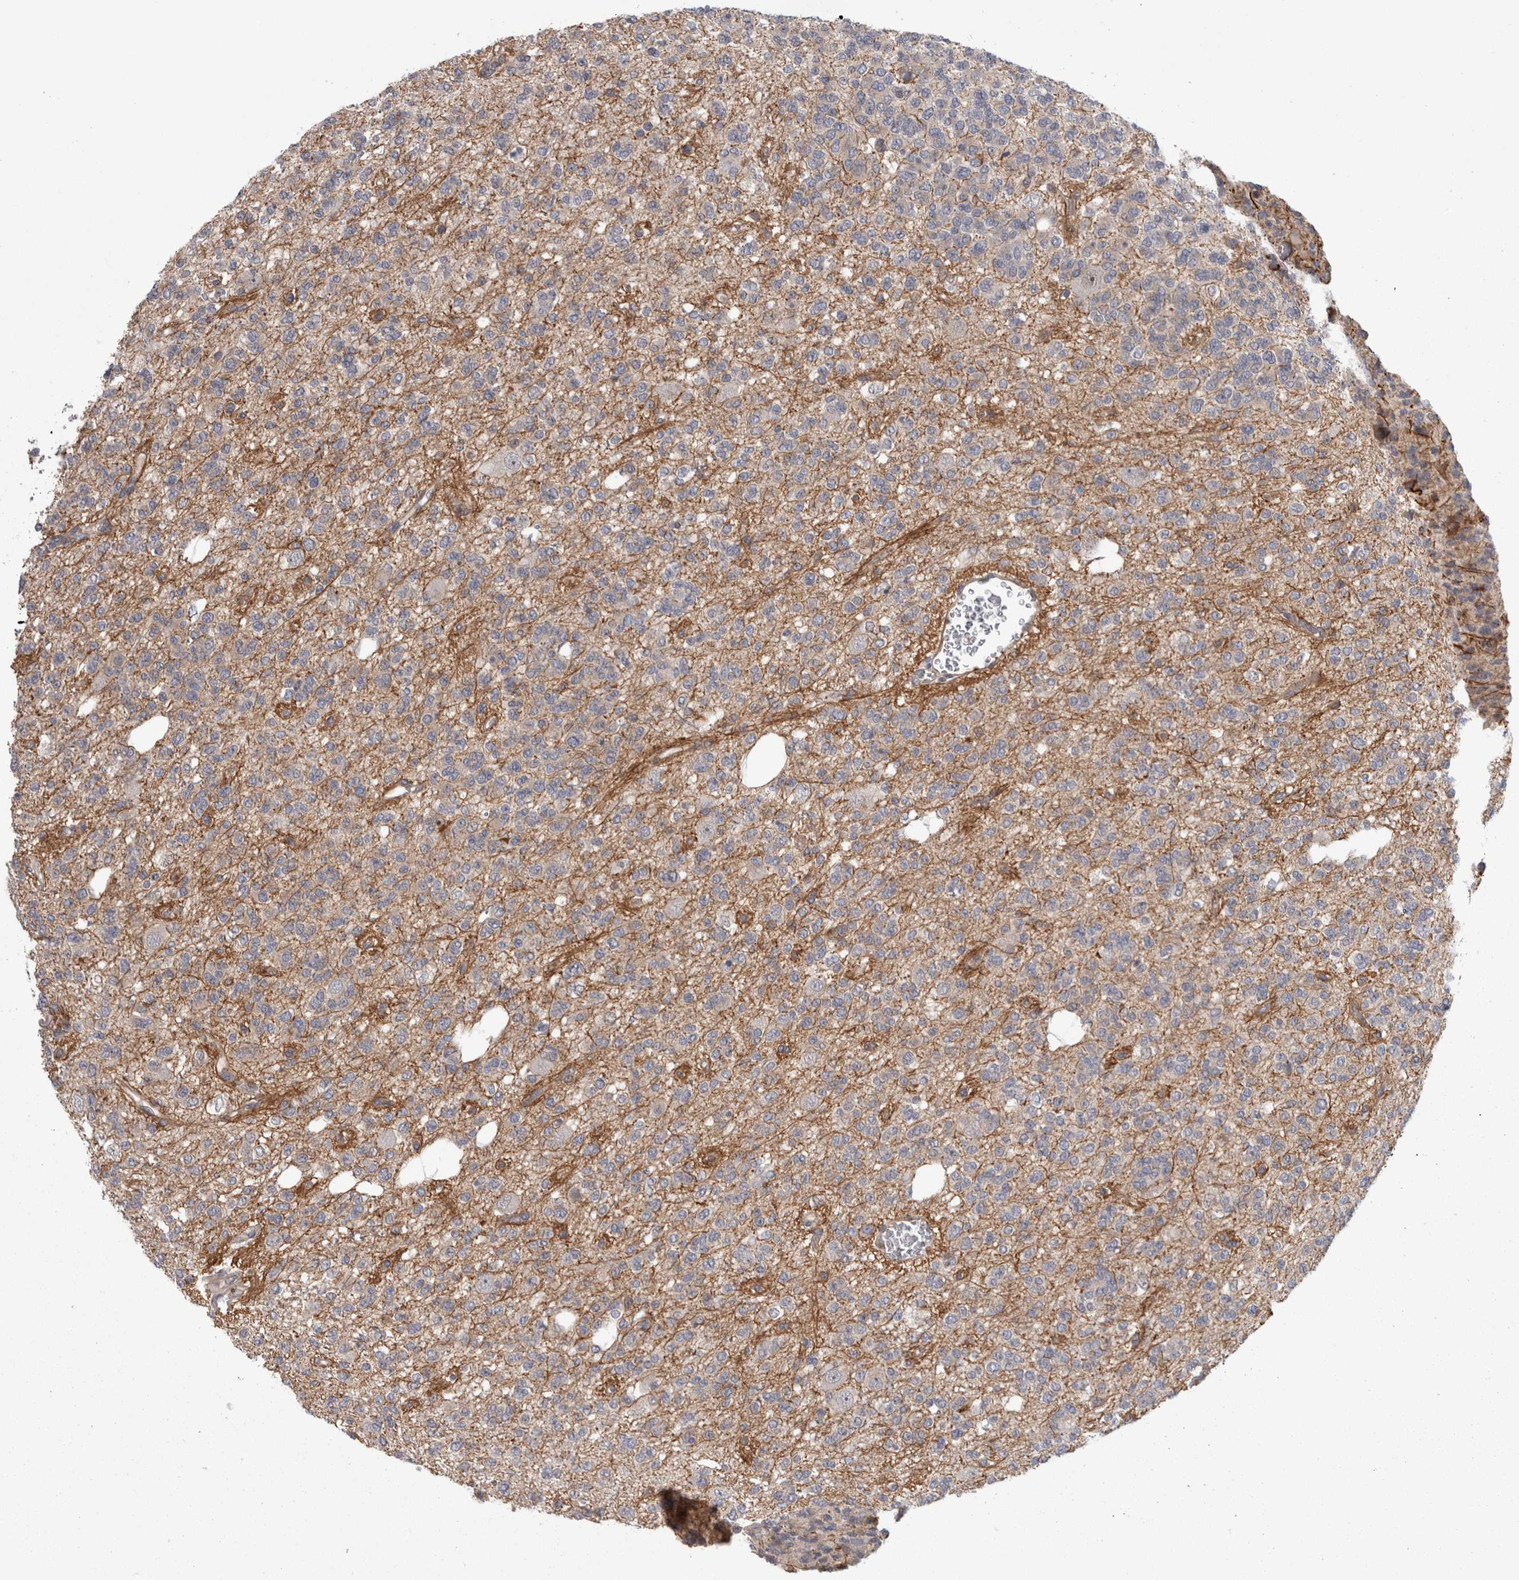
{"staining": {"intensity": "negative", "quantity": "none", "location": "none"}, "tissue": "glioma", "cell_type": "Tumor cells", "image_type": "cancer", "snomed": [{"axis": "morphology", "description": "Glioma, malignant, Low grade"}, {"axis": "topography", "description": "Brain"}], "caption": "This is an immunohistochemistry (IHC) micrograph of human glioma. There is no positivity in tumor cells.", "gene": "RMDN1", "patient": {"sex": "male", "age": 38}}